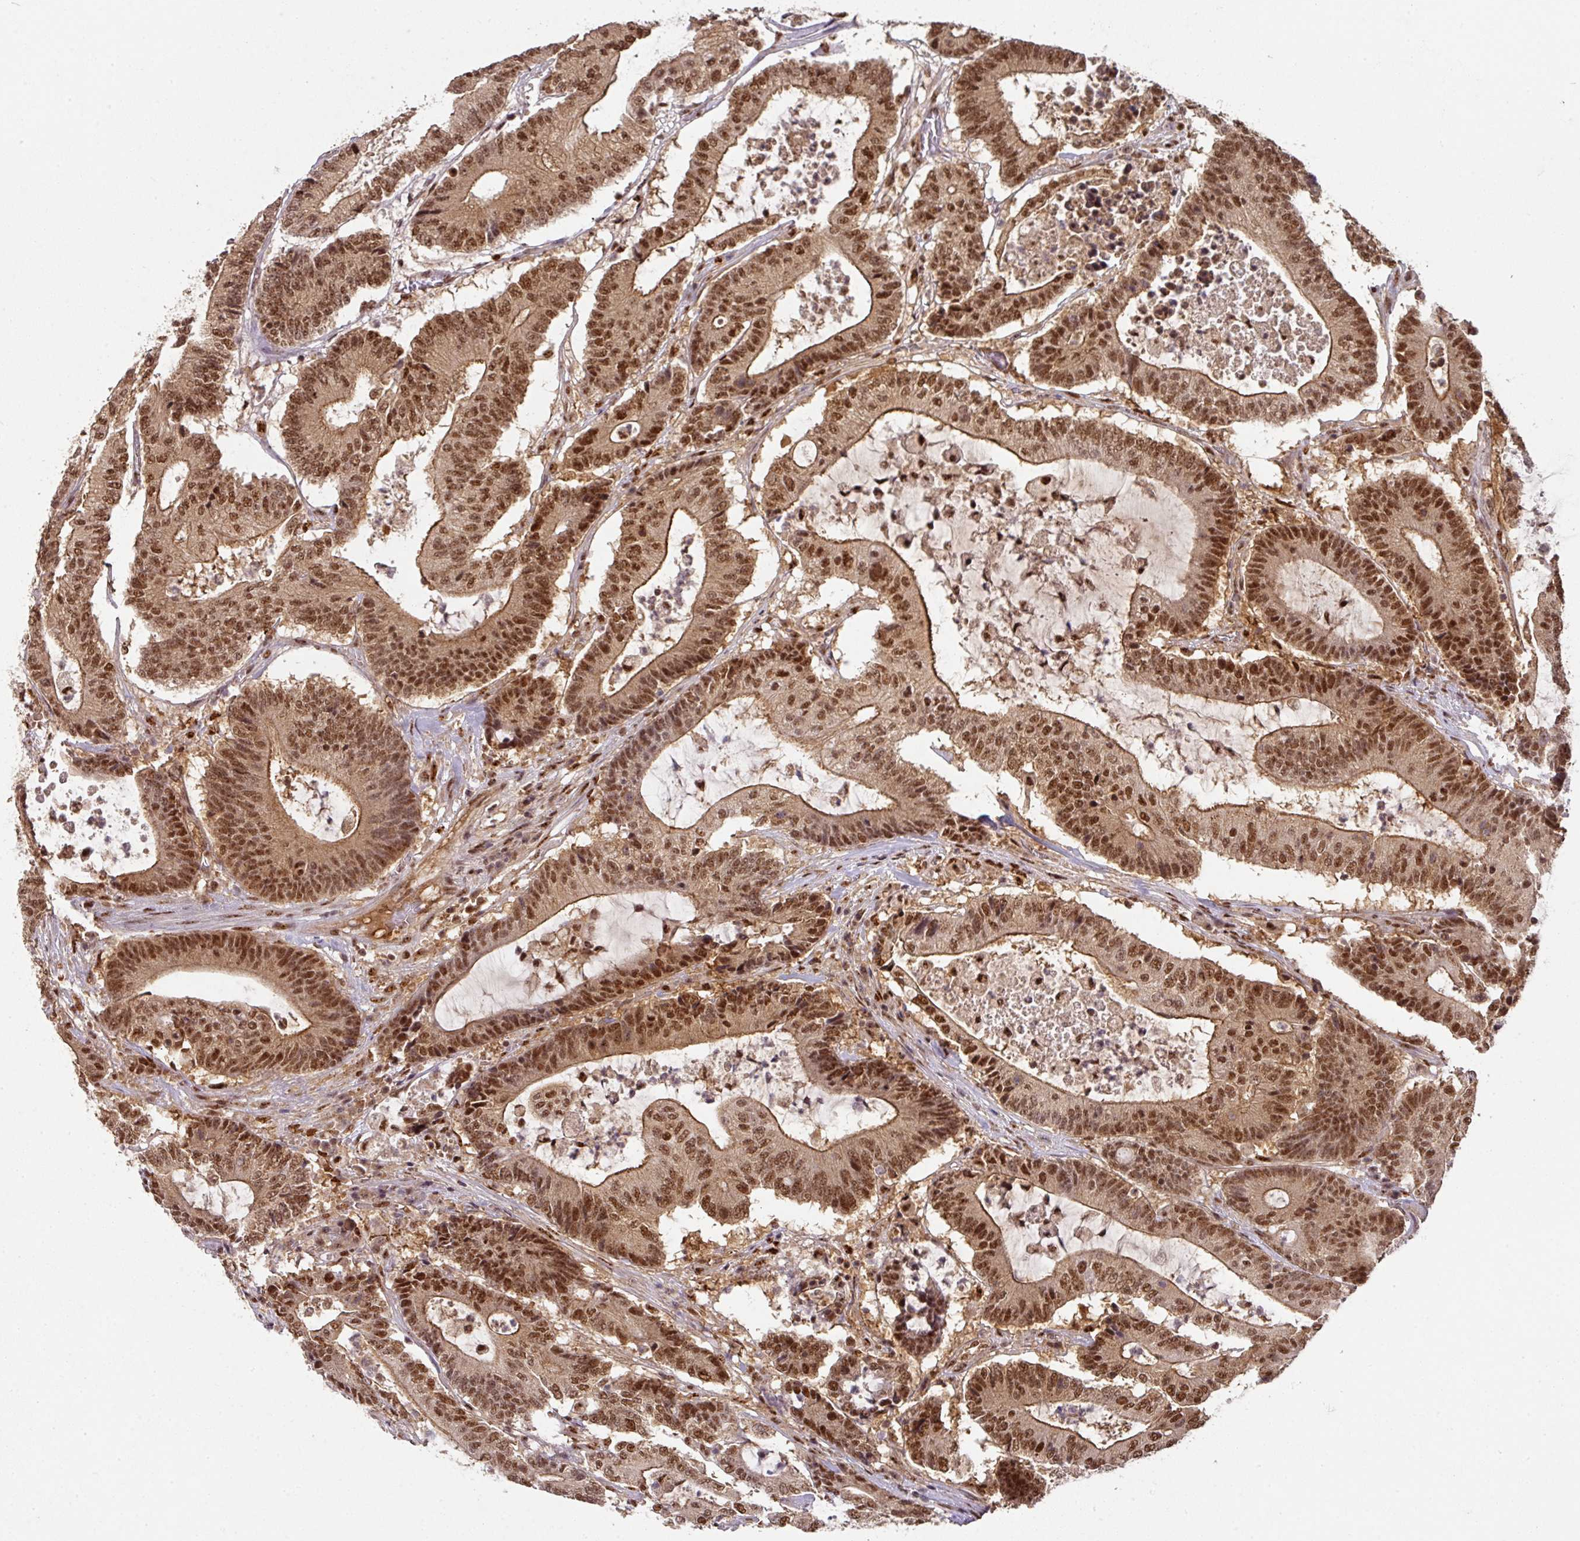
{"staining": {"intensity": "strong", "quantity": ">75%", "location": "cytoplasmic/membranous,nuclear"}, "tissue": "colorectal cancer", "cell_type": "Tumor cells", "image_type": "cancer", "snomed": [{"axis": "morphology", "description": "Adenocarcinoma, NOS"}, {"axis": "topography", "description": "Colon"}], "caption": "Tumor cells display strong cytoplasmic/membranous and nuclear positivity in approximately >75% of cells in colorectal cancer (adenocarcinoma). Ihc stains the protein in brown and the nuclei are stained blue.", "gene": "RANBP9", "patient": {"sex": "female", "age": 84}}